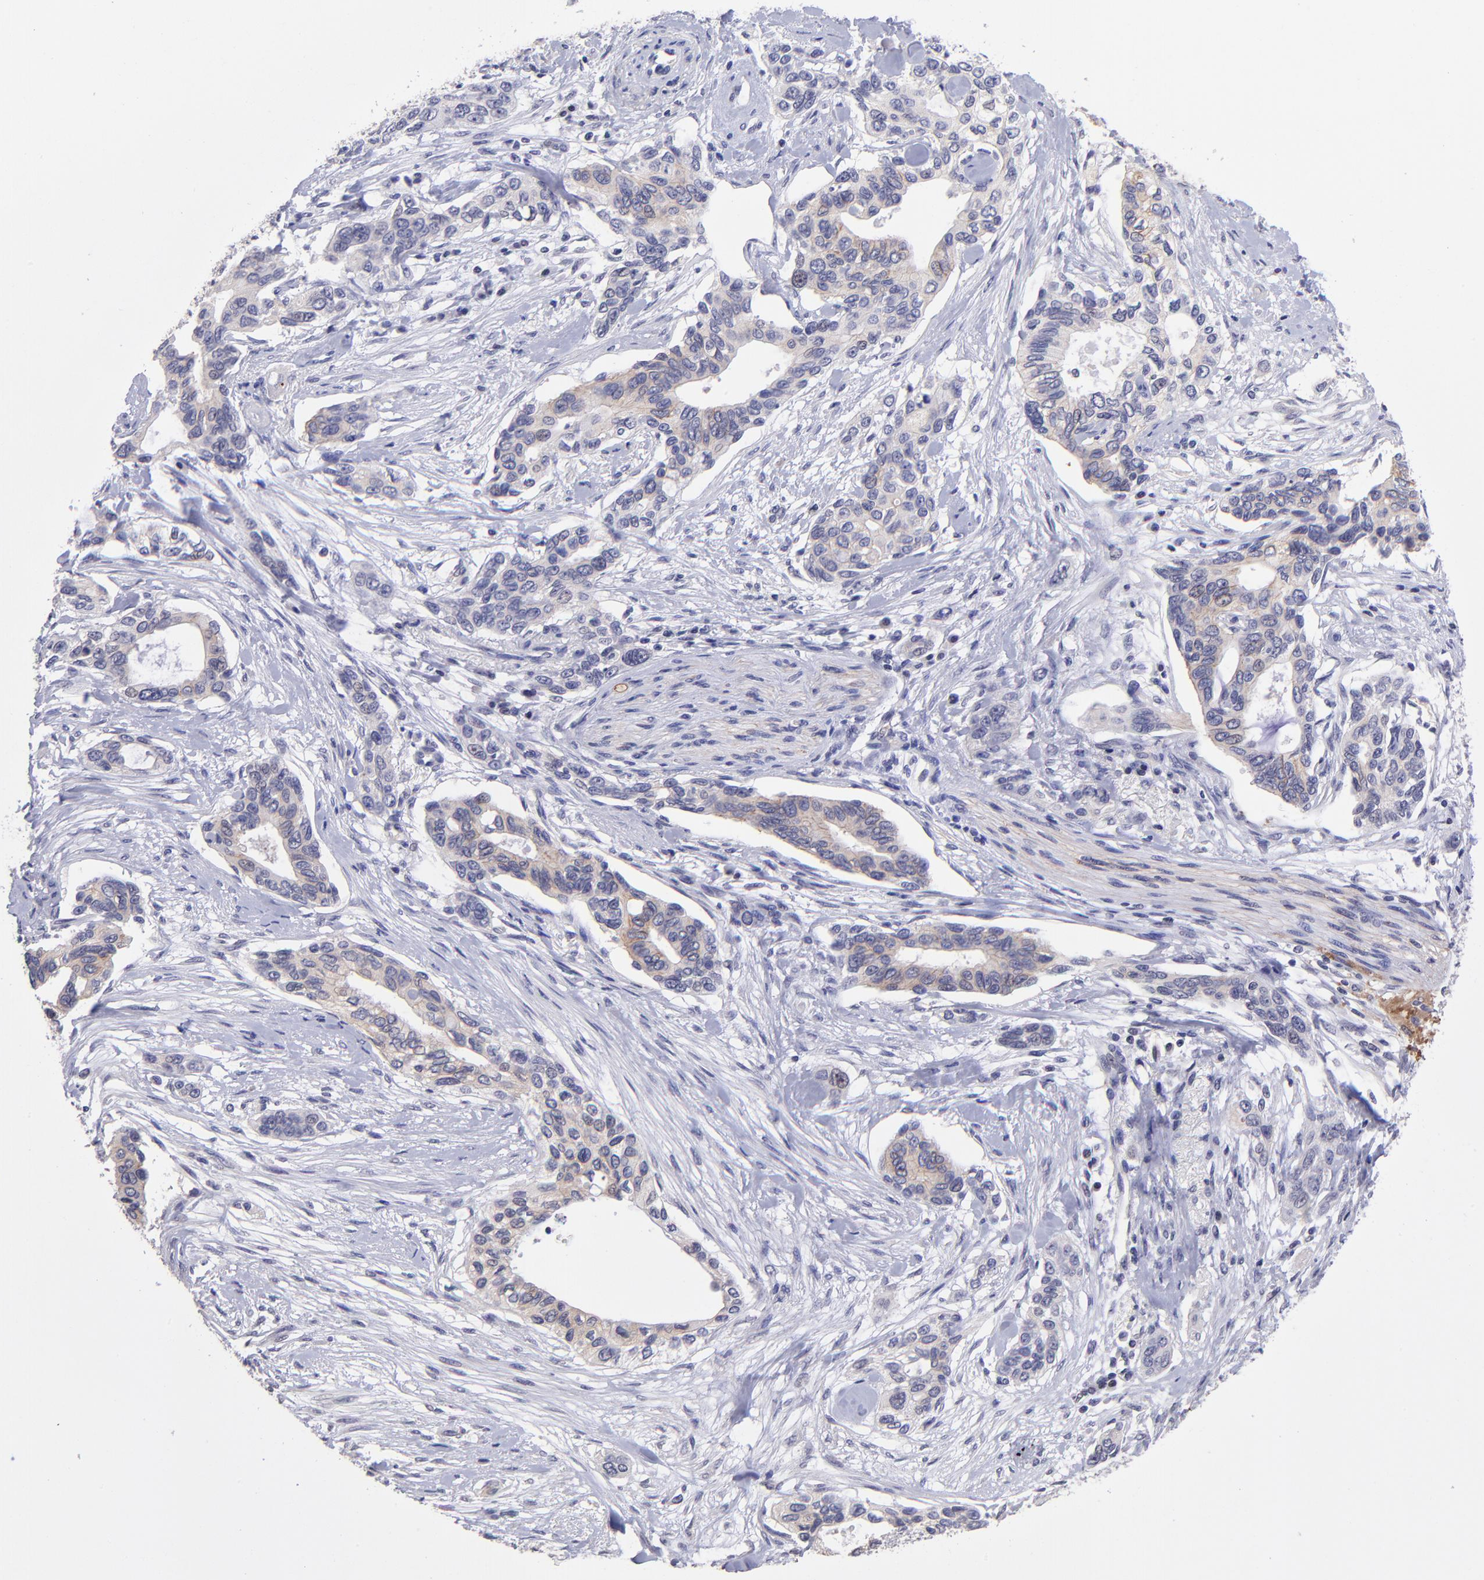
{"staining": {"intensity": "moderate", "quantity": "25%-75%", "location": "cytoplasmic/membranous"}, "tissue": "pancreatic cancer", "cell_type": "Tumor cells", "image_type": "cancer", "snomed": [{"axis": "morphology", "description": "Adenocarcinoma, NOS"}, {"axis": "topography", "description": "Pancreas"}], "caption": "The photomicrograph reveals immunohistochemical staining of pancreatic cancer (adenocarcinoma). There is moderate cytoplasmic/membranous staining is seen in about 25%-75% of tumor cells. (Stains: DAB (3,3'-diaminobenzidine) in brown, nuclei in blue, Microscopy: brightfield microscopy at high magnification).", "gene": "NSF", "patient": {"sex": "female", "age": 60}}